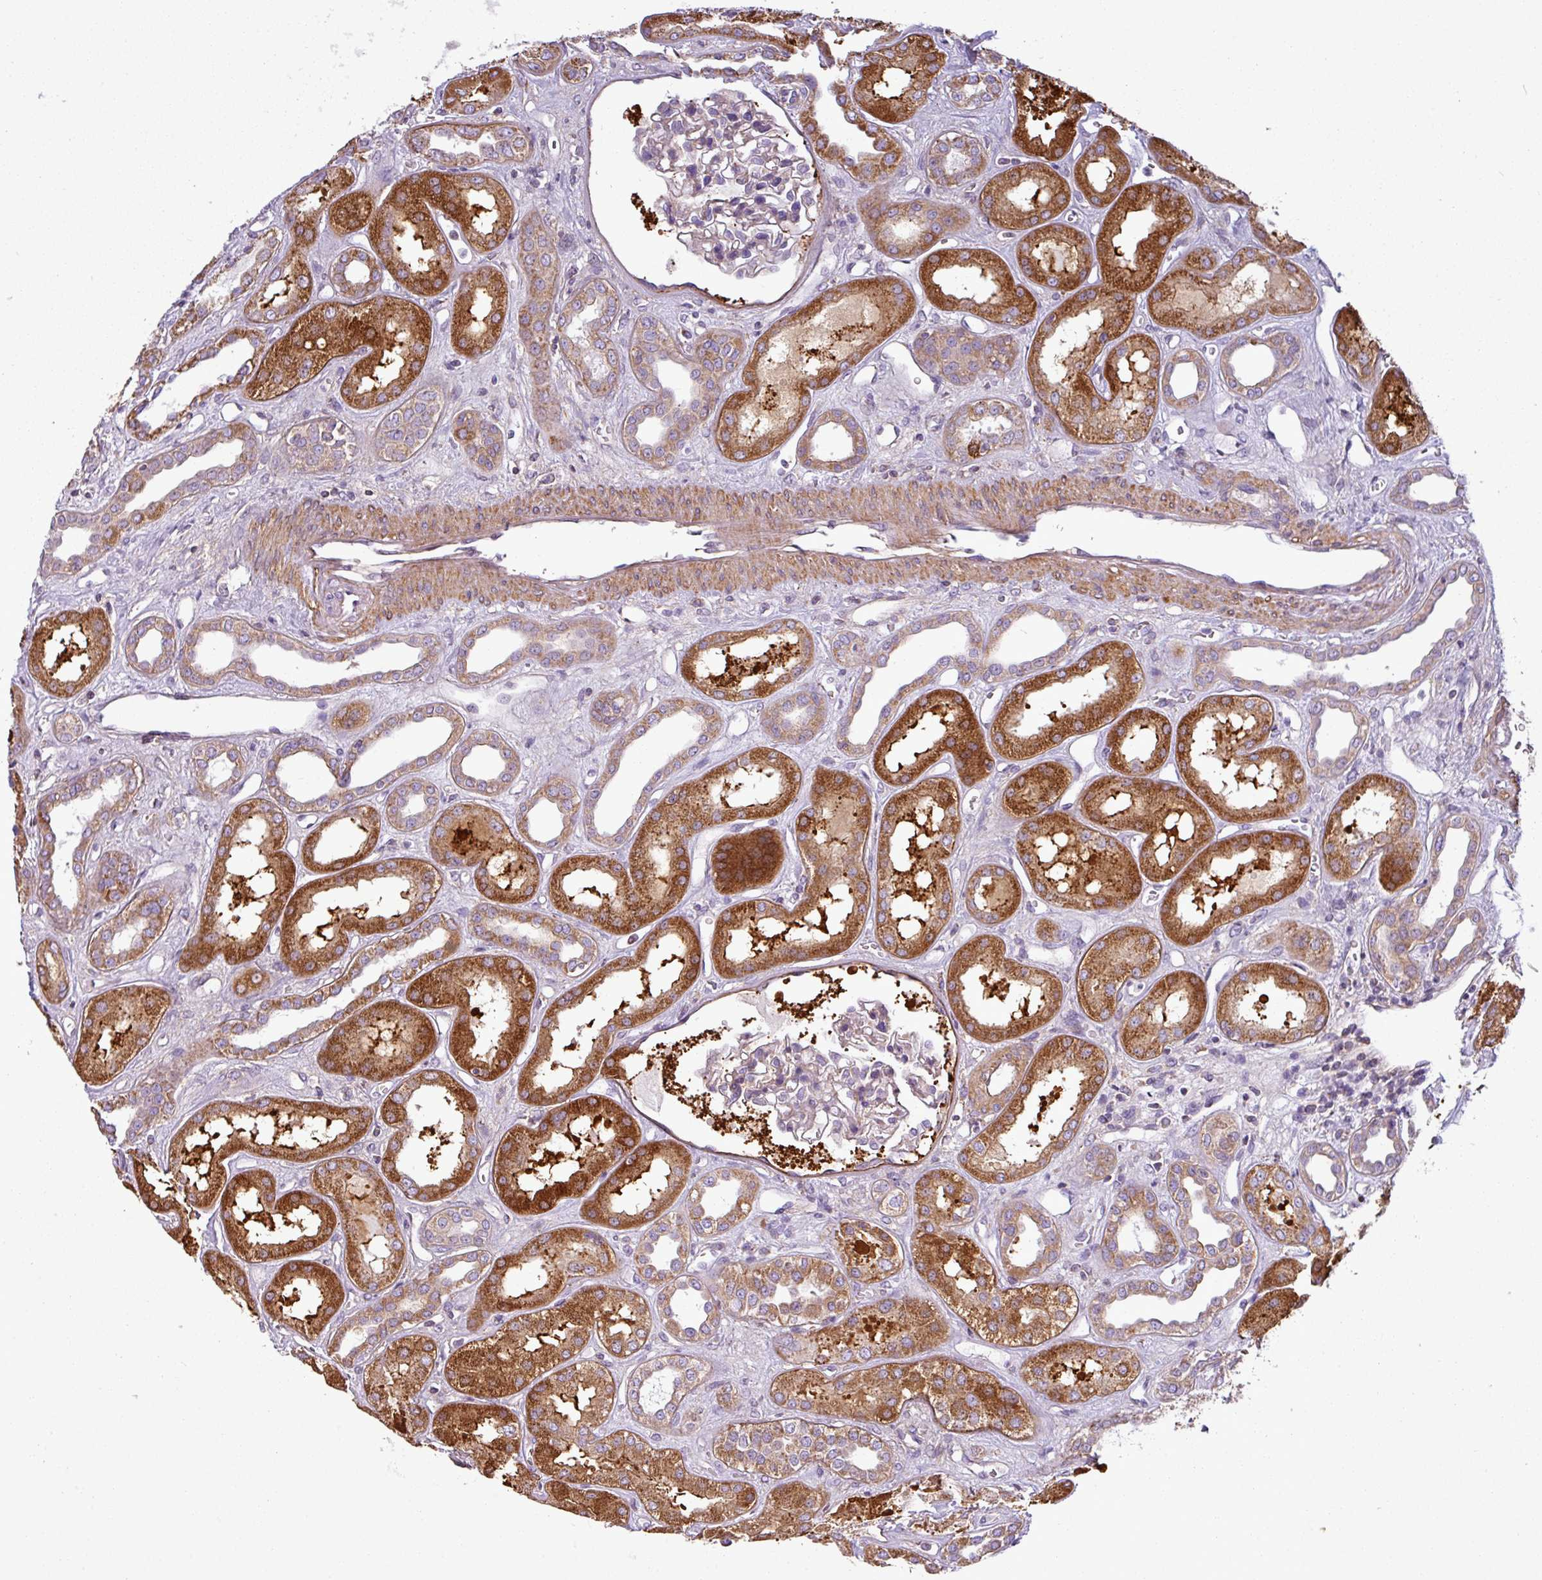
{"staining": {"intensity": "weak", "quantity": "<25%", "location": "cytoplasmic/membranous"}, "tissue": "kidney", "cell_type": "Cells in glomeruli", "image_type": "normal", "snomed": [{"axis": "morphology", "description": "Normal tissue, NOS"}, {"axis": "topography", "description": "Kidney"}], "caption": "Cells in glomeruli show no significant positivity in normal kidney. (DAB (3,3'-diaminobenzidine) immunohistochemistry with hematoxylin counter stain).", "gene": "BTN2A2", "patient": {"sex": "male", "age": 59}}